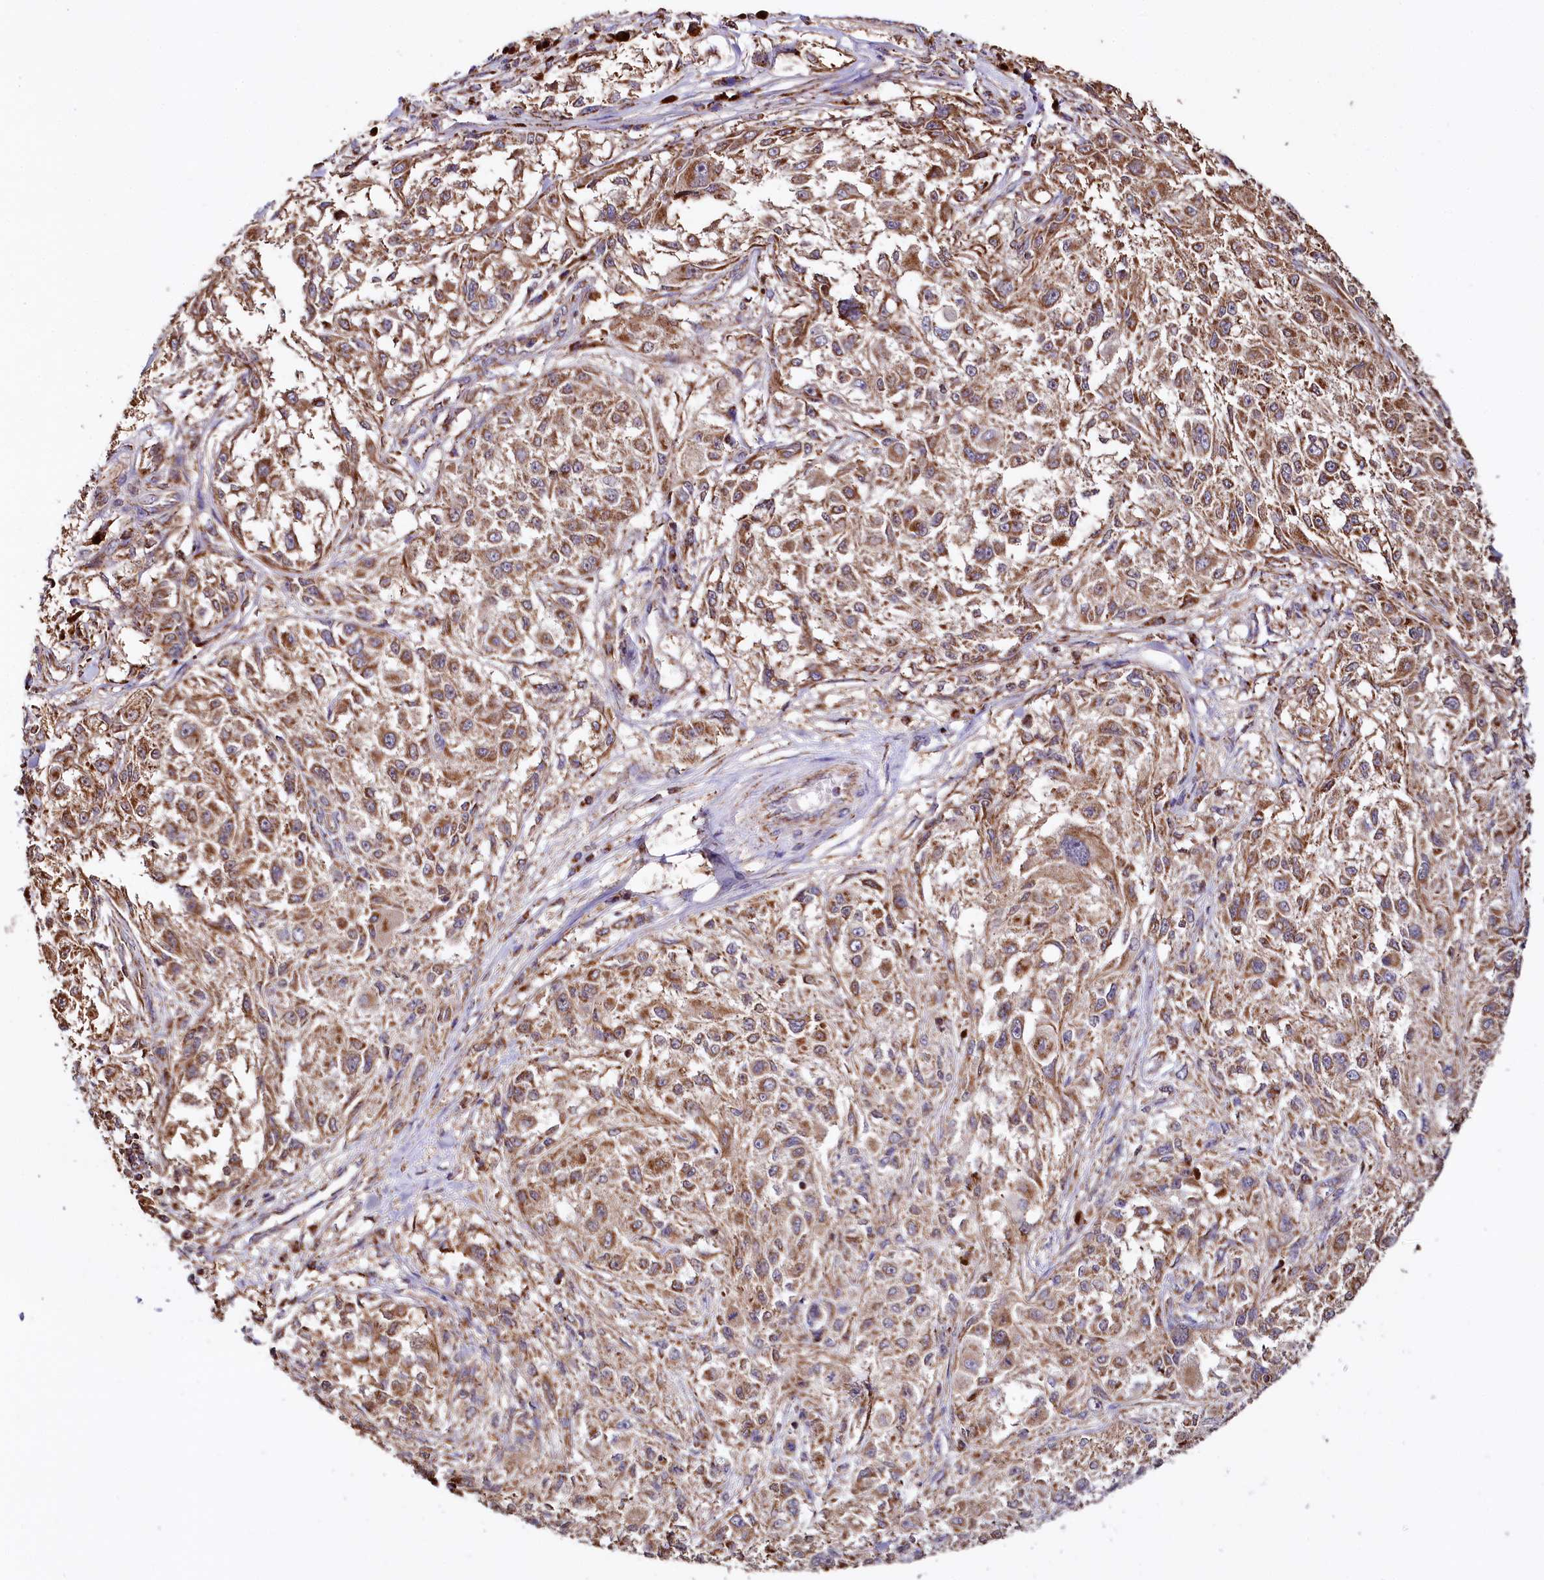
{"staining": {"intensity": "moderate", "quantity": ">75%", "location": "cytoplasmic/membranous"}, "tissue": "melanoma", "cell_type": "Tumor cells", "image_type": "cancer", "snomed": [{"axis": "morphology", "description": "Necrosis, NOS"}, {"axis": "morphology", "description": "Malignant melanoma, NOS"}, {"axis": "topography", "description": "Skin"}], "caption": "Melanoma stained for a protein (brown) shows moderate cytoplasmic/membranous positive positivity in about >75% of tumor cells.", "gene": "NUDT15", "patient": {"sex": "female", "age": 87}}